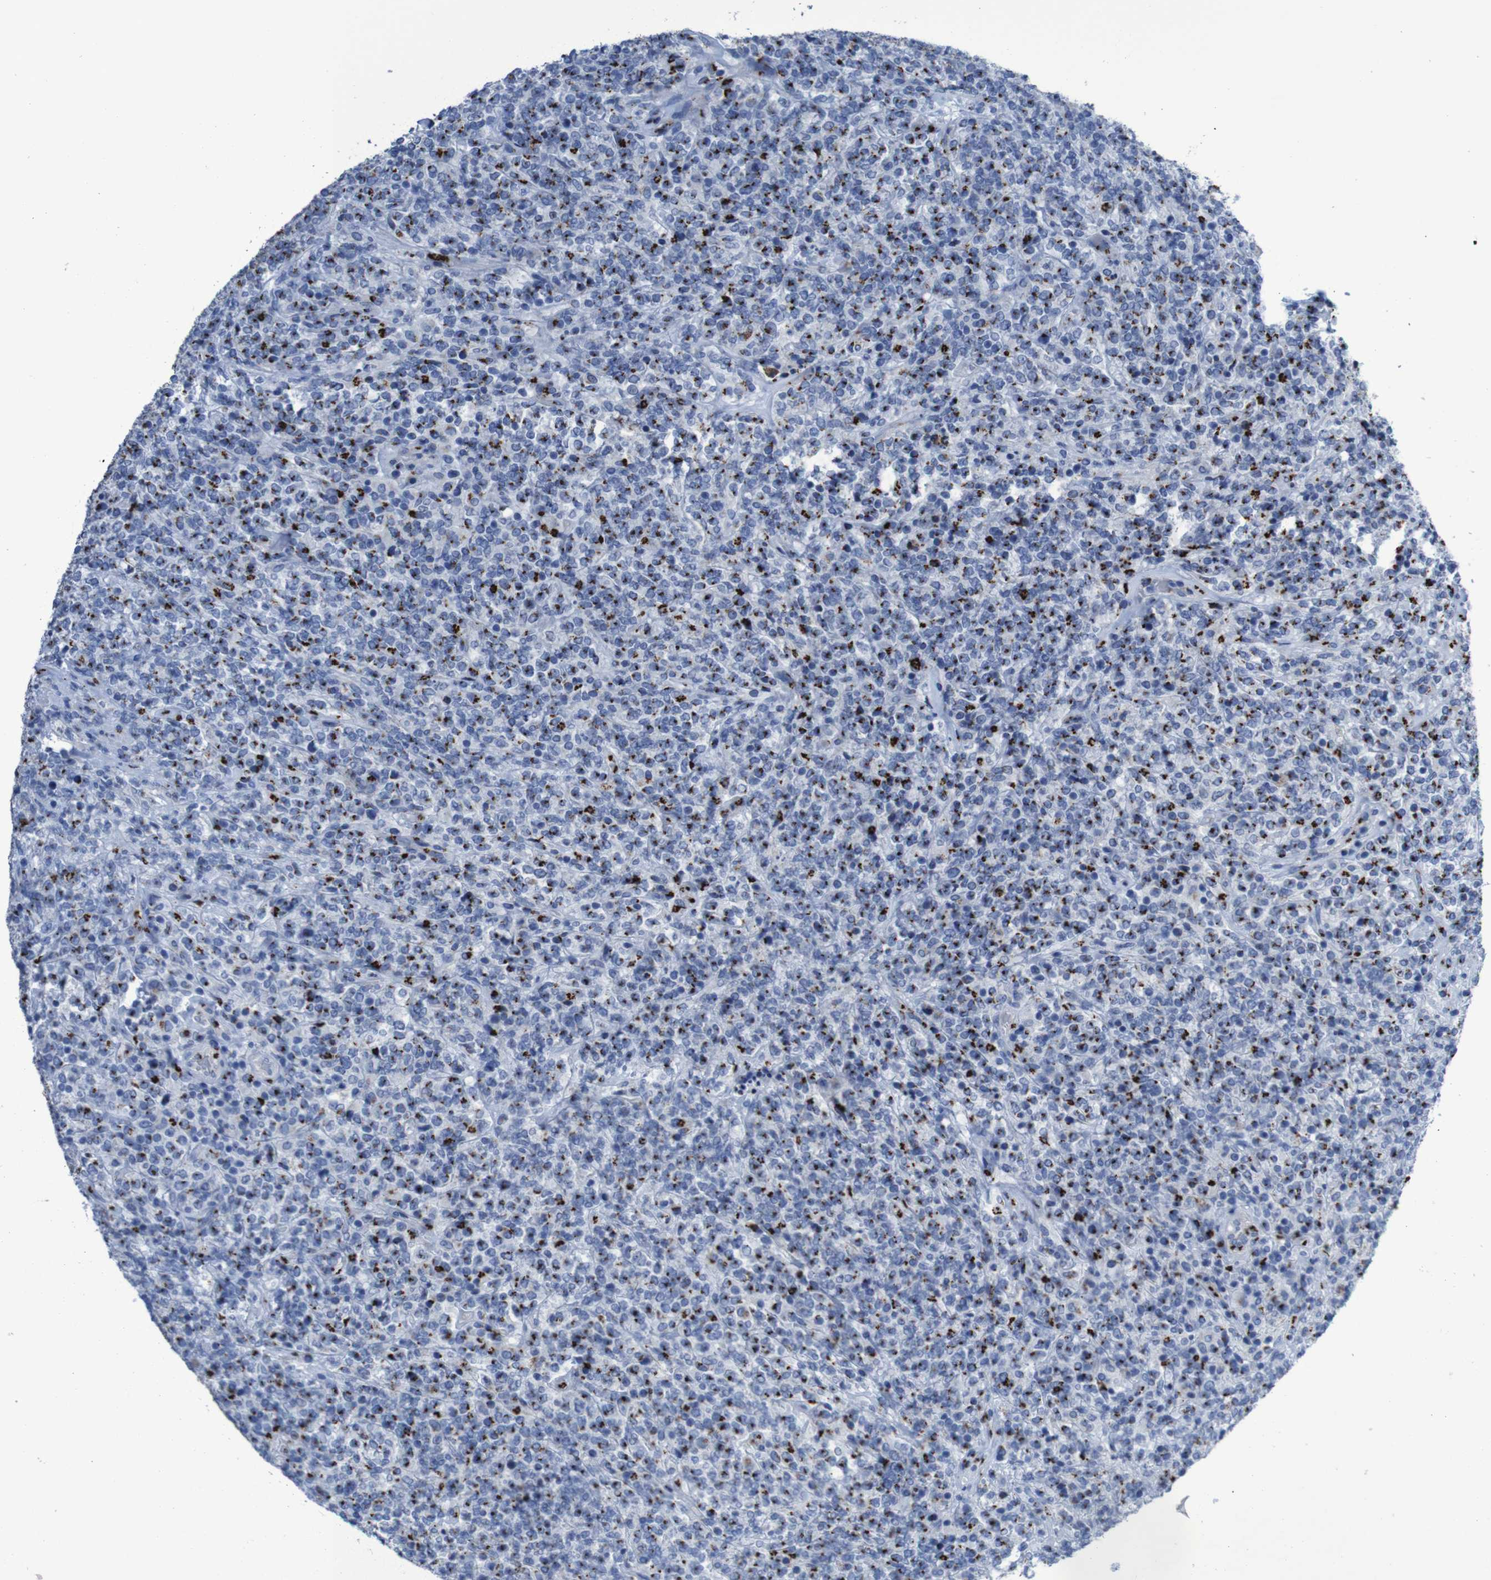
{"staining": {"intensity": "strong", "quantity": "25%-75%", "location": "cytoplasmic/membranous"}, "tissue": "lymphoma", "cell_type": "Tumor cells", "image_type": "cancer", "snomed": [{"axis": "morphology", "description": "Malignant lymphoma, non-Hodgkin's type, High grade"}, {"axis": "topography", "description": "Soft tissue"}], "caption": "Brown immunohistochemical staining in lymphoma displays strong cytoplasmic/membranous staining in about 25%-75% of tumor cells. (DAB (3,3'-diaminobenzidine) IHC with brightfield microscopy, high magnification).", "gene": "GOLM1", "patient": {"sex": "male", "age": 18}}